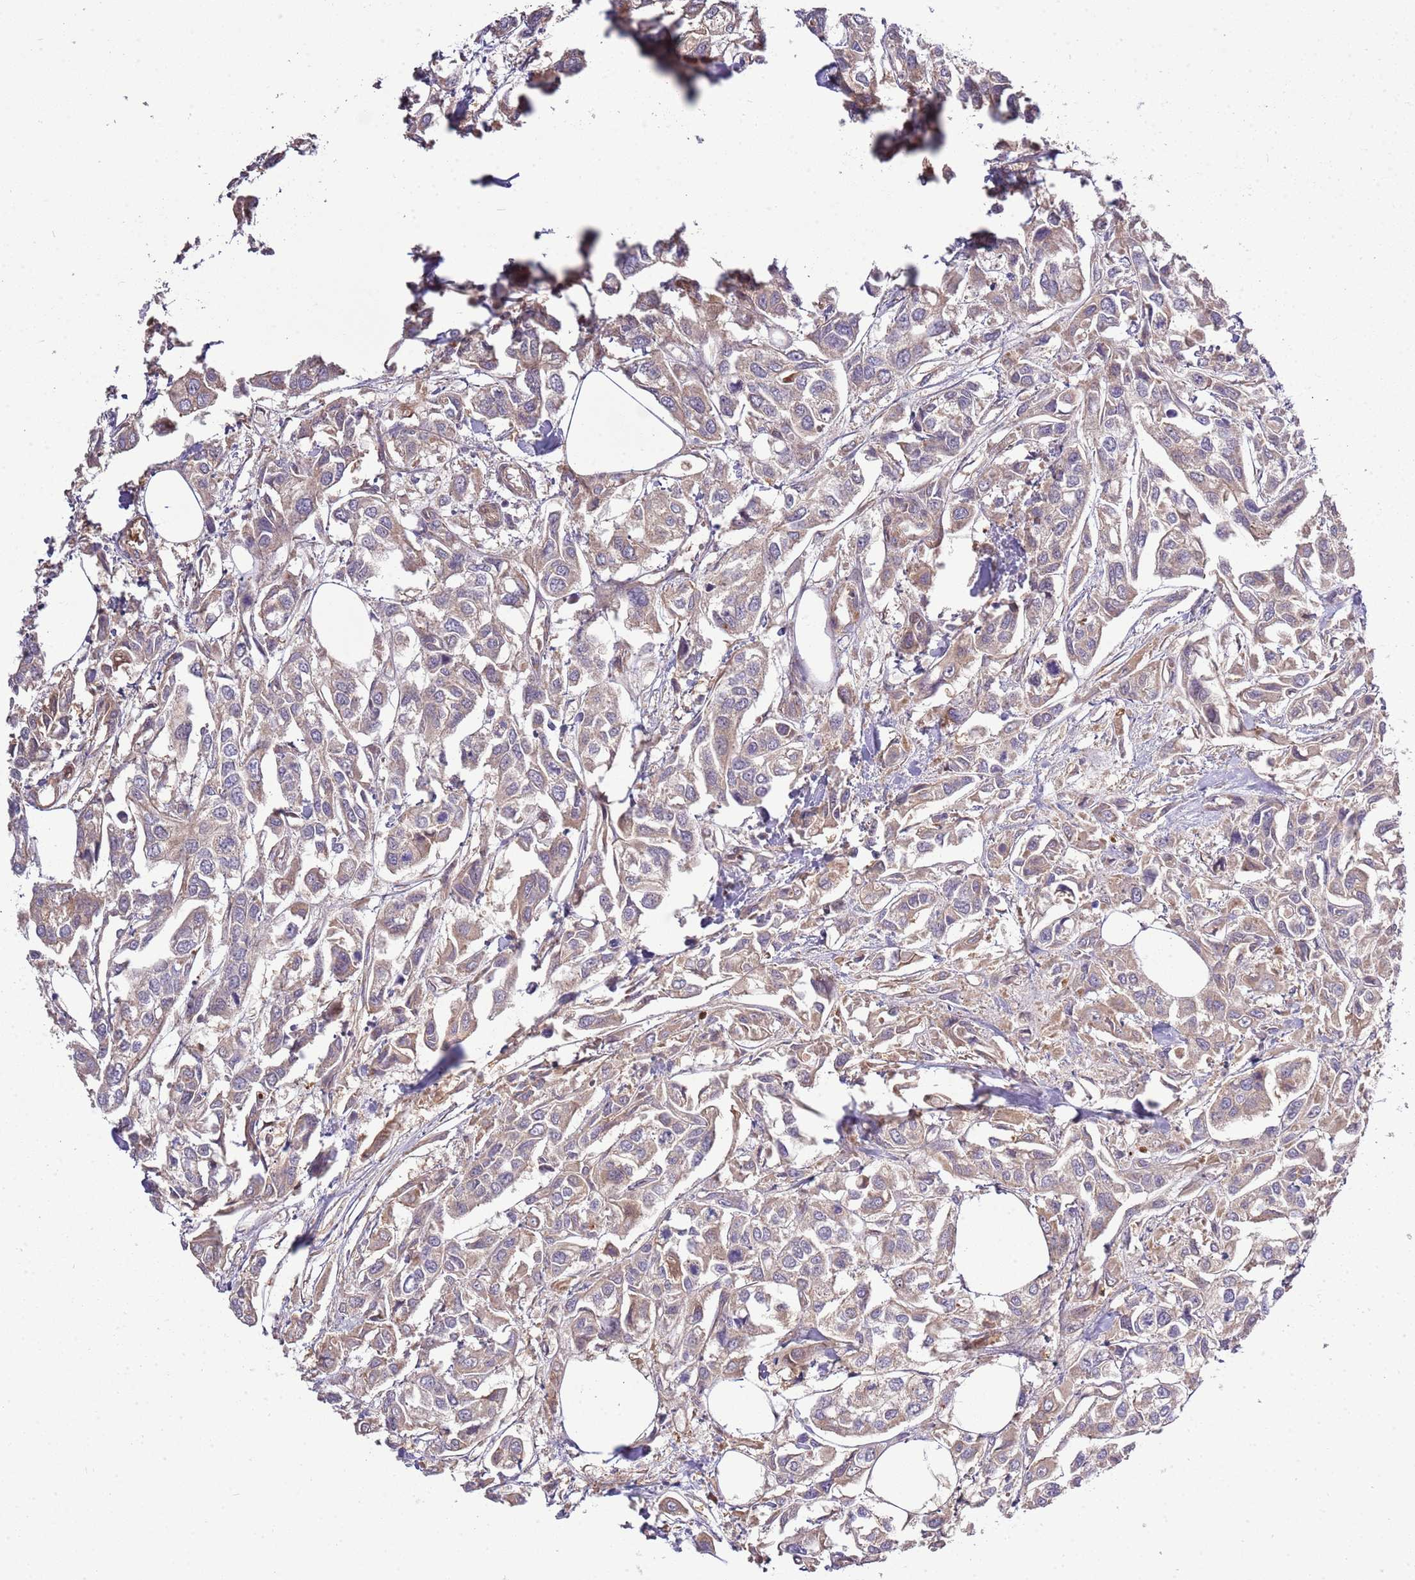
{"staining": {"intensity": "weak", "quantity": "25%-75%", "location": "cytoplasmic/membranous"}, "tissue": "urothelial cancer", "cell_type": "Tumor cells", "image_type": "cancer", "snomed": [{"axis": "morphology", "description": "Urothelial carcinoma, High grade"}, {"axis": "topography", "description": "Urinary bladder"}], "caption": "This is an image of immunohistochemistry staining of urothelial cancer, which shows weak positivity in the cytoplasmic/membranous of tumor cells.", "gene": "GNL1", "patient": {"sex": "male", "age": 67}}